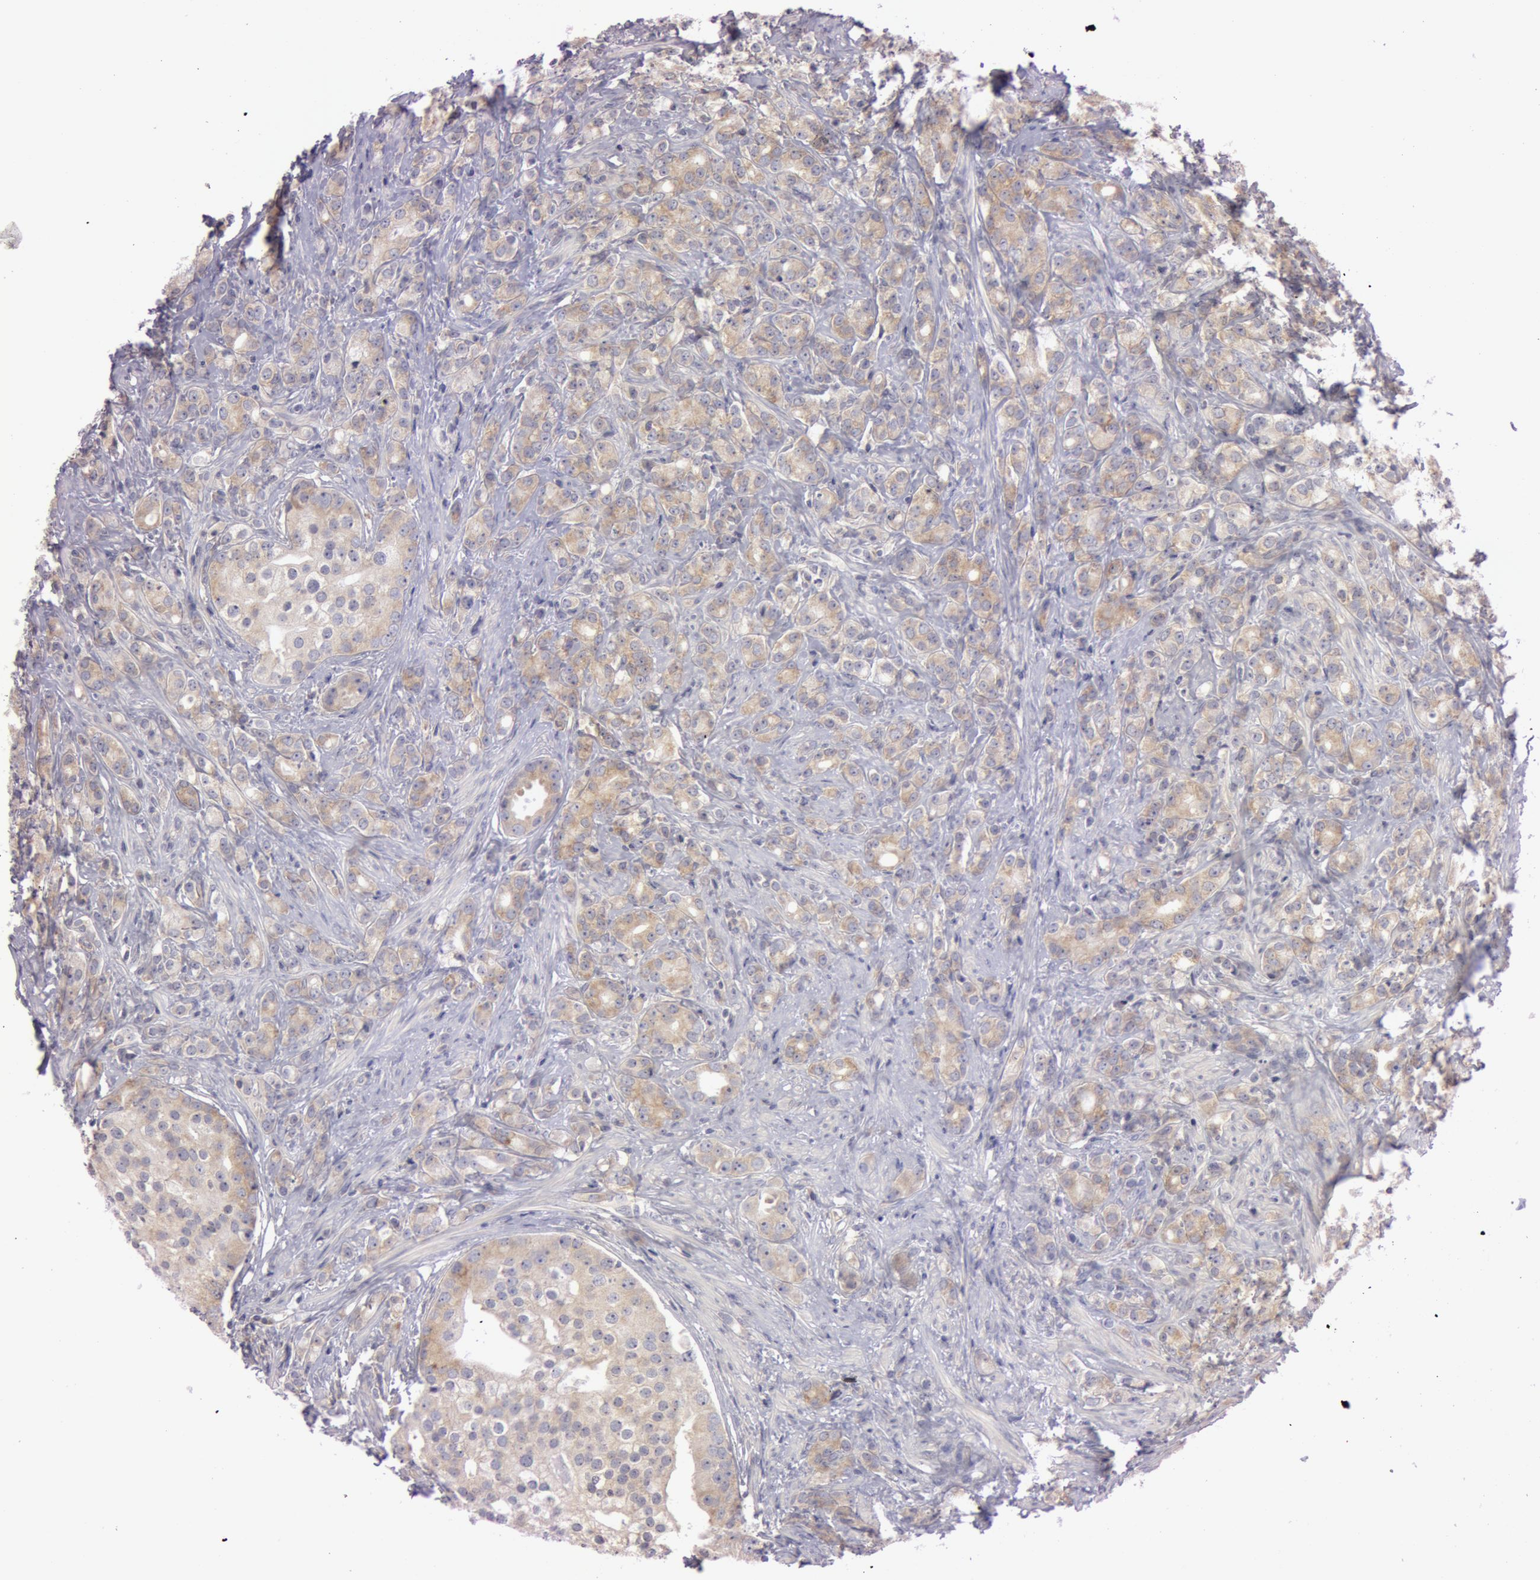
{"staining": {"intensity": "weak", "quantity": ">75%", "location": "cytoplasmic/membranous"}, "tissue": "prostate cancer", "cell_type": "Tumor cells", "image_type": "cancer", "snomed": [{"axis": "morphology", "description": "Adenocarcinoma, Medium grade"}, {"axis": "topography", "description": "Prostate"}], "caption": "Immunohistochemistry (IHC) of prostate cancer (medium-grade adenocarcinoma) demonstrates low levels of weak cytoplasmic/membranous staining in about >75% of tumor cells.", "gene": "RALGAPA1", "patient": {"sex": "male", "age": 59}}